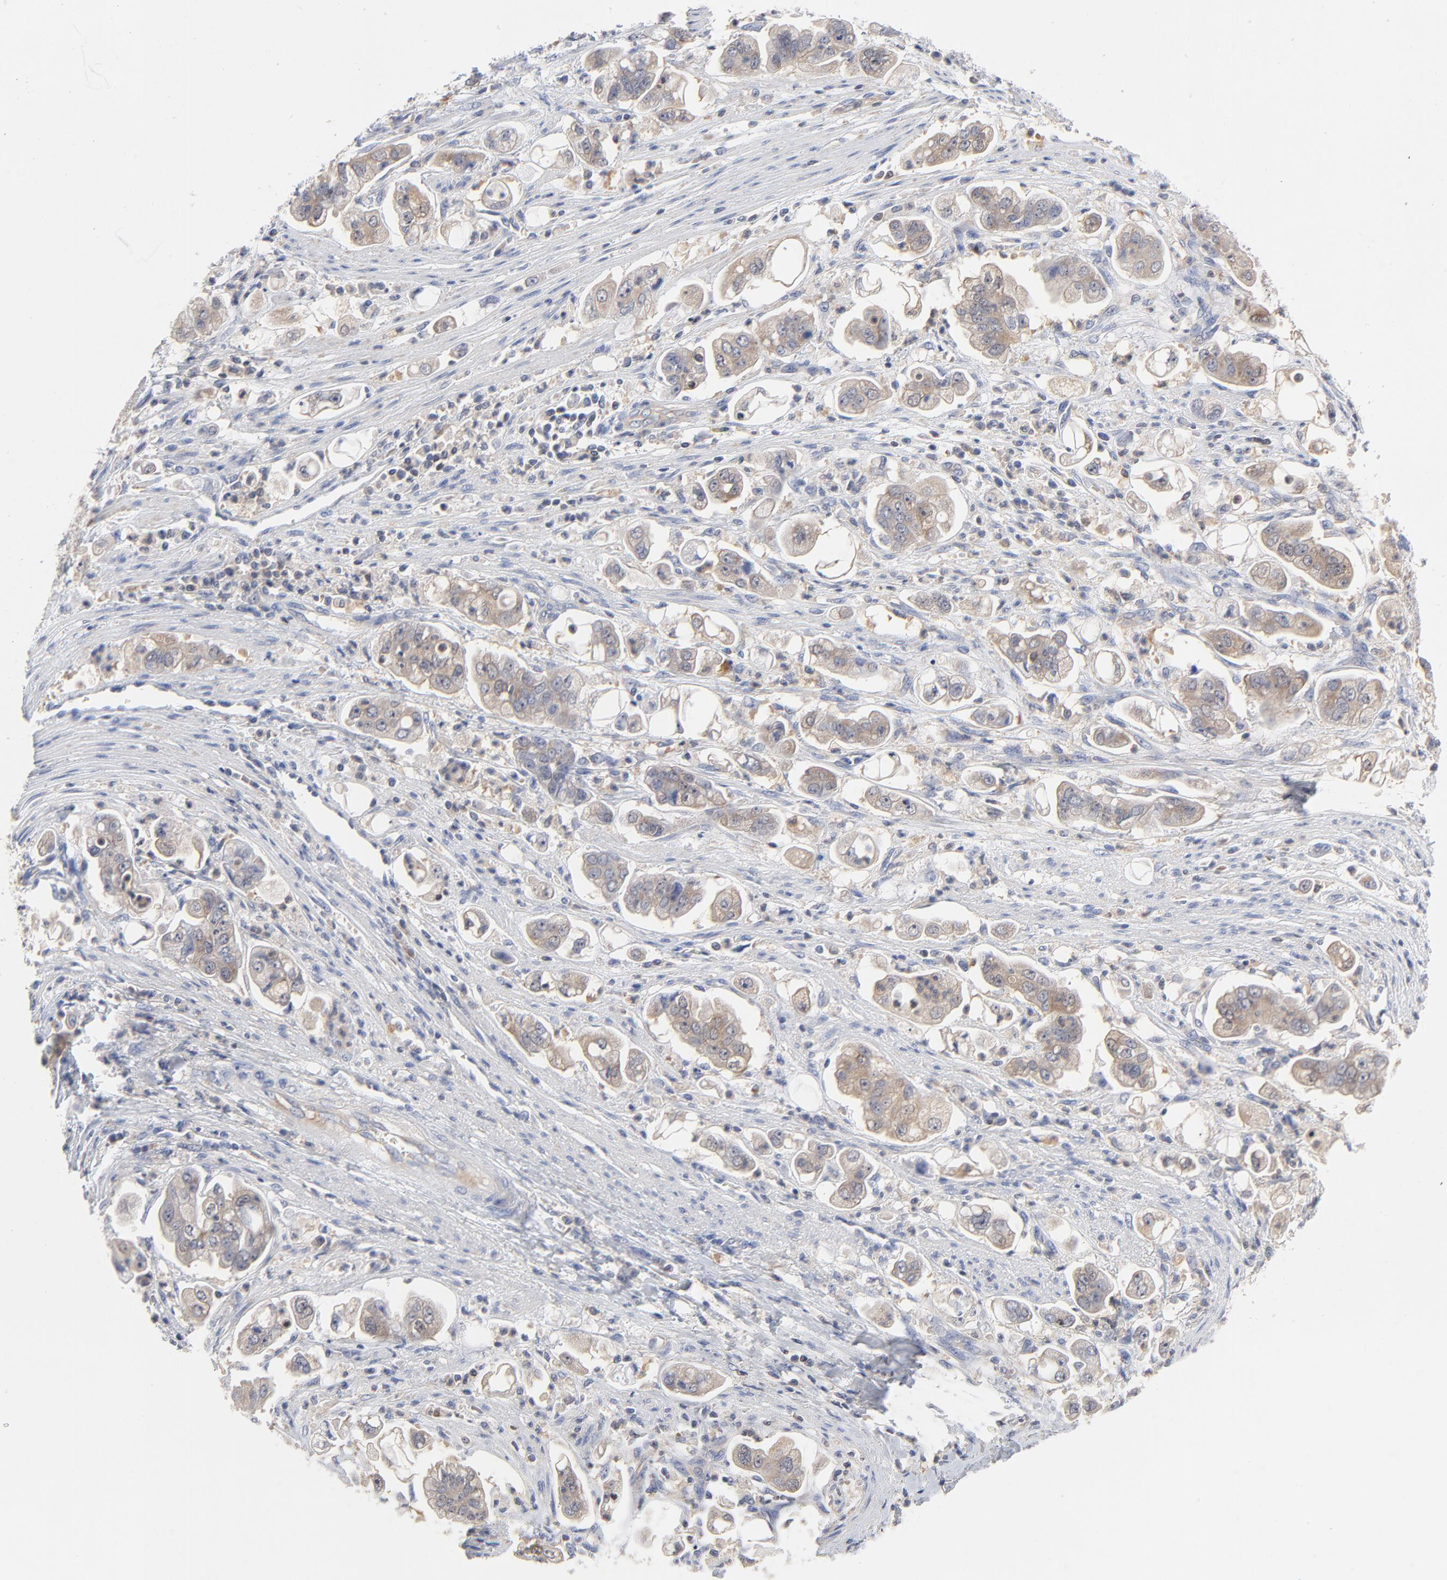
{"staining": {"intensity": "weak", "quantity": "25%-75%", "location": "cytoplasmic/membranous"}, "tissue": "stomach cancer", "cell_type": "Tumor cells", "image_type": "cancer", "snomed": [{"axis": "morphology", "description": "Adenocarcinoma, NOS"}, {"axis": "topography", "description": "Stomach"}], "caption": "Immunohistochemistry (DAB) staining of stomach cancer displays weak cytoplasmic/membranous protein positivity in about 25%-75% of tumor cells.", "gene": "CAB39L", "patient": {"sex": "male", "age": 62}}